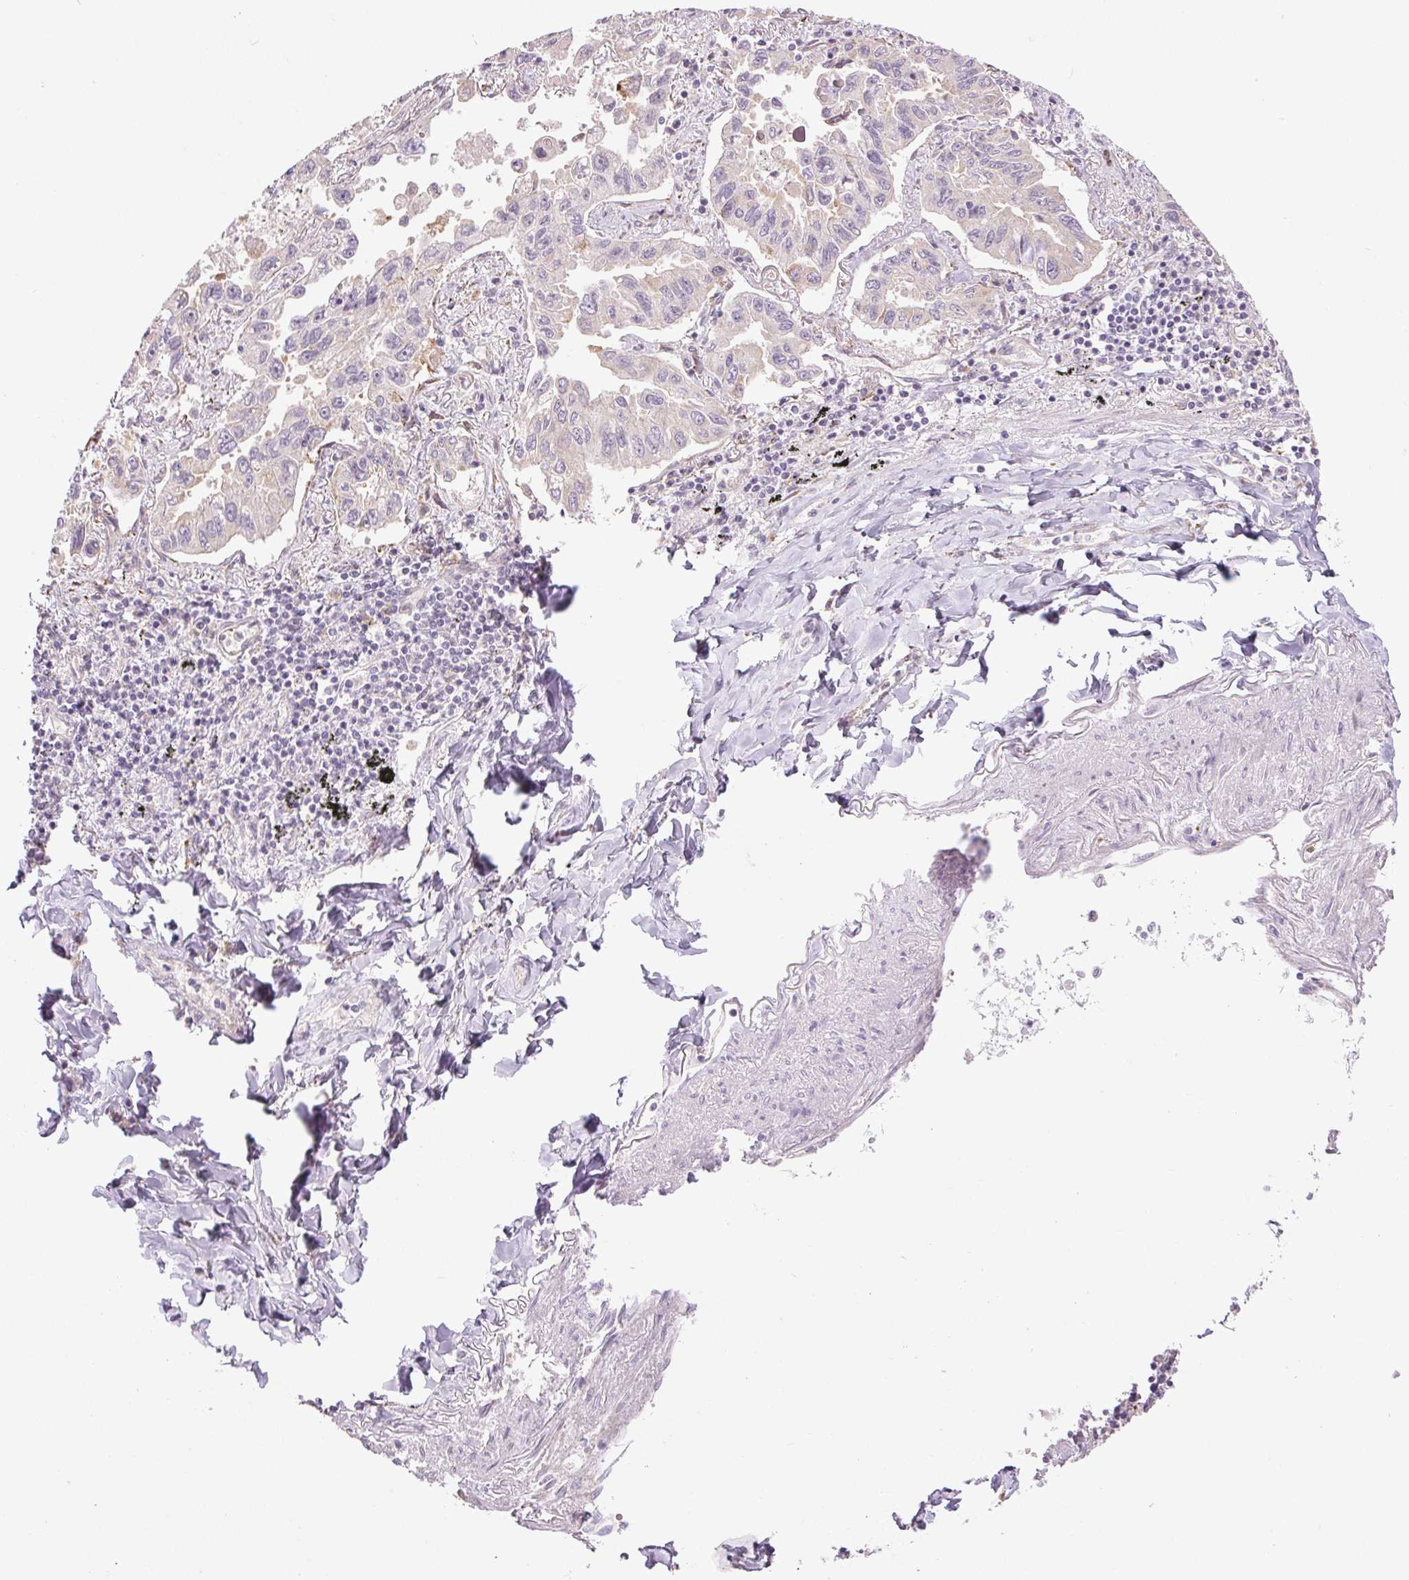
{"staining": {"intensity": "negative", "quantity": "none", "location": "none"}, "tissue": "lung cancer", "cell_type": "Tumor cells", "image_type": "cancer", "snomed": [{"axis": "morphology", "description": "Adenocarcinoma, NOS"}, {"axis": "topography", "description": "Lung"}], "caption": "IHC micrograph of neoplastic tissue: lung cancer stained with DAB (3,3'-diaminobenzidine) demonstrates no significant protein staining in tumor cells. Brightfield microscopy of immunohistochemistry (IHC) stained with DAB (brown) and hematoxylin (blue), captured at high magnification.", "gene": "METTL17", "patient": {"sex": "male", "age": 64}}